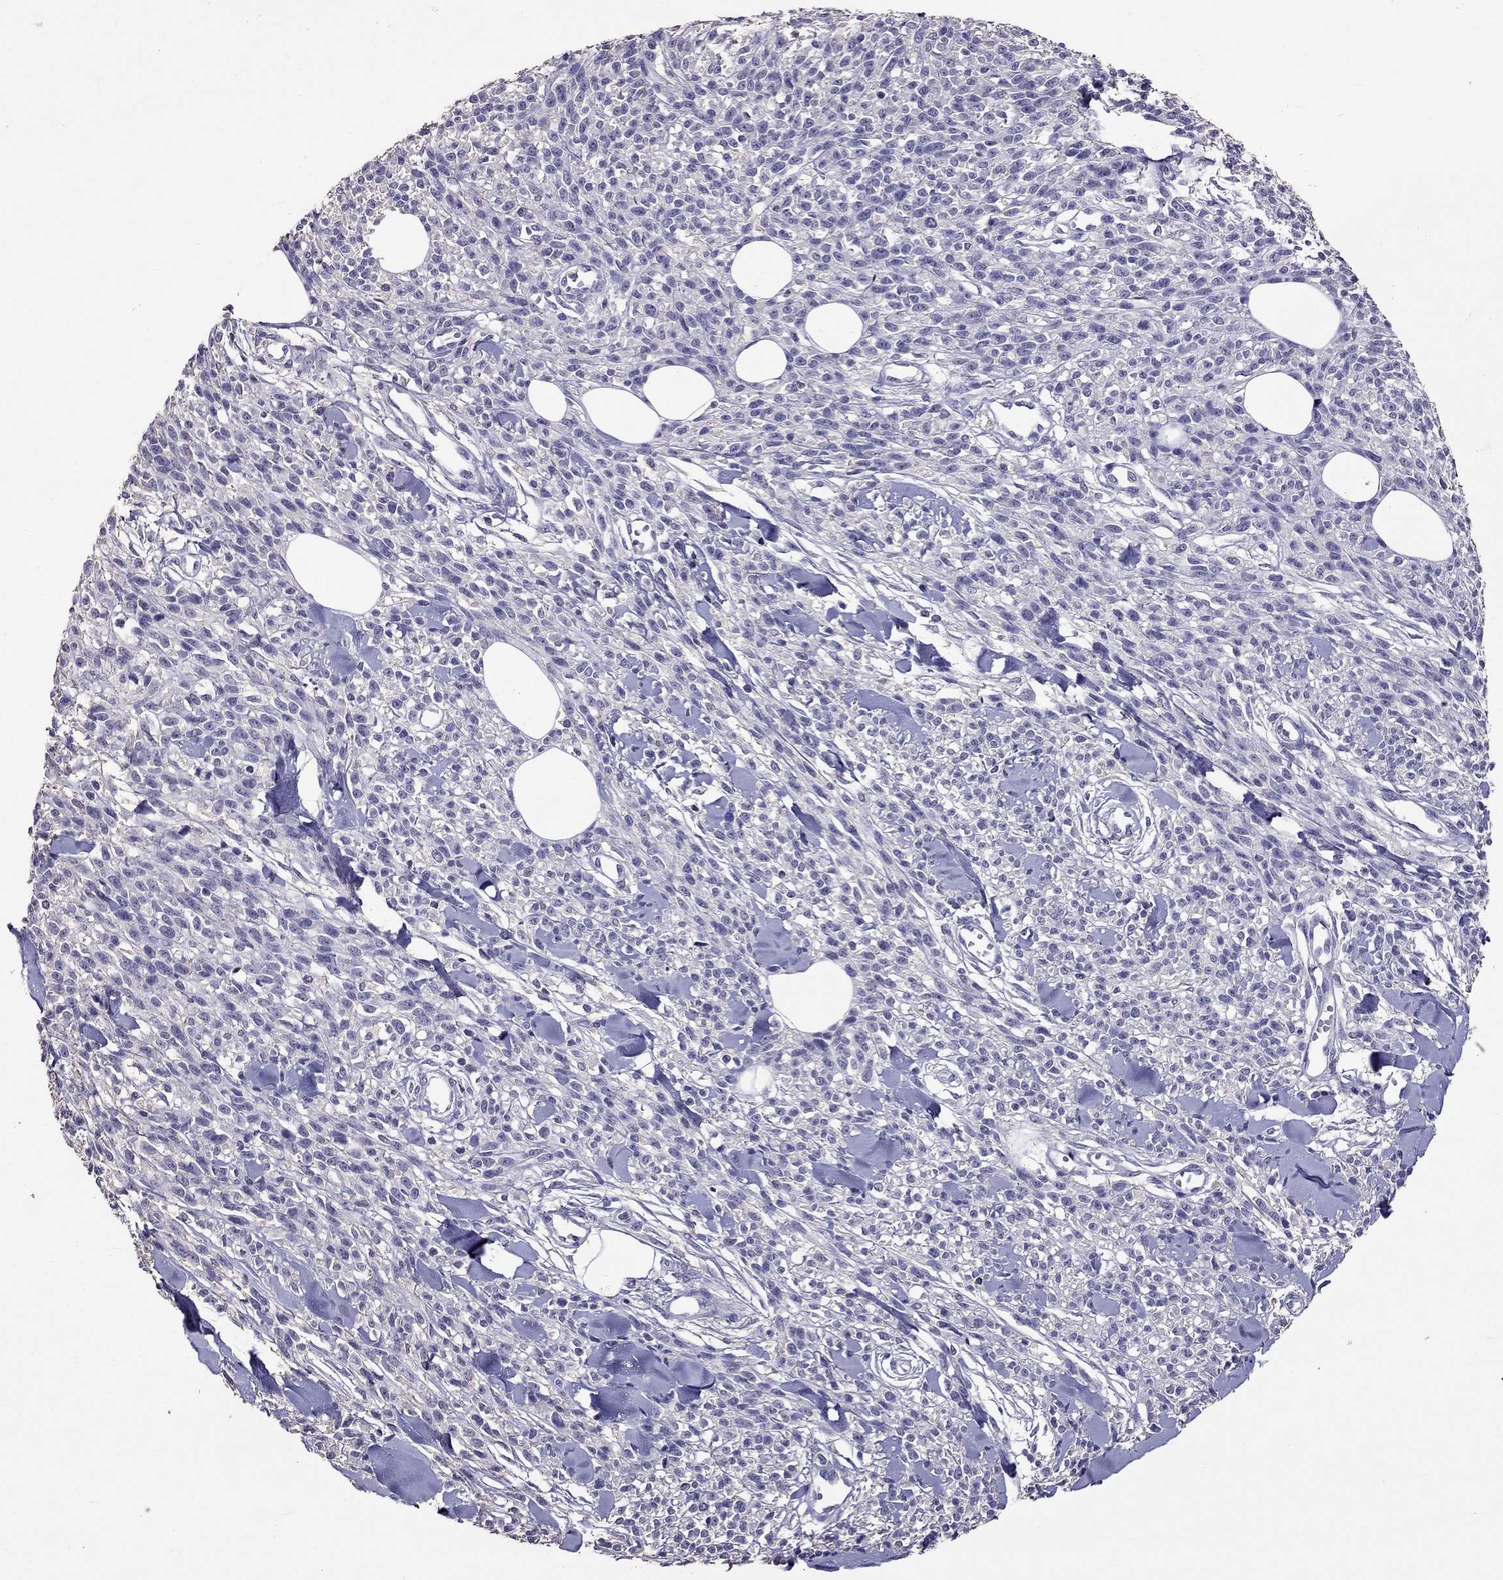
{"staining": {"intensity": "negative", "quantity": "none", "location": "none"}, "tissue": "melanoma", "cell_type": "Tumor cells", "image_type": "cancer", "snomed": [{"axis": "morphology", "description": "Malignant melanoma, NOS"}, {"axis": "topography", "description": "Skin"}, {"axis": "topography", "description": "Skin of trunk"}], "caption": "Malignant melanoma stained for a protein using IHC shows no positivity tumor cells.", "gene": "NKX3-1", "patient": {"sex": "male", "age": 74}}